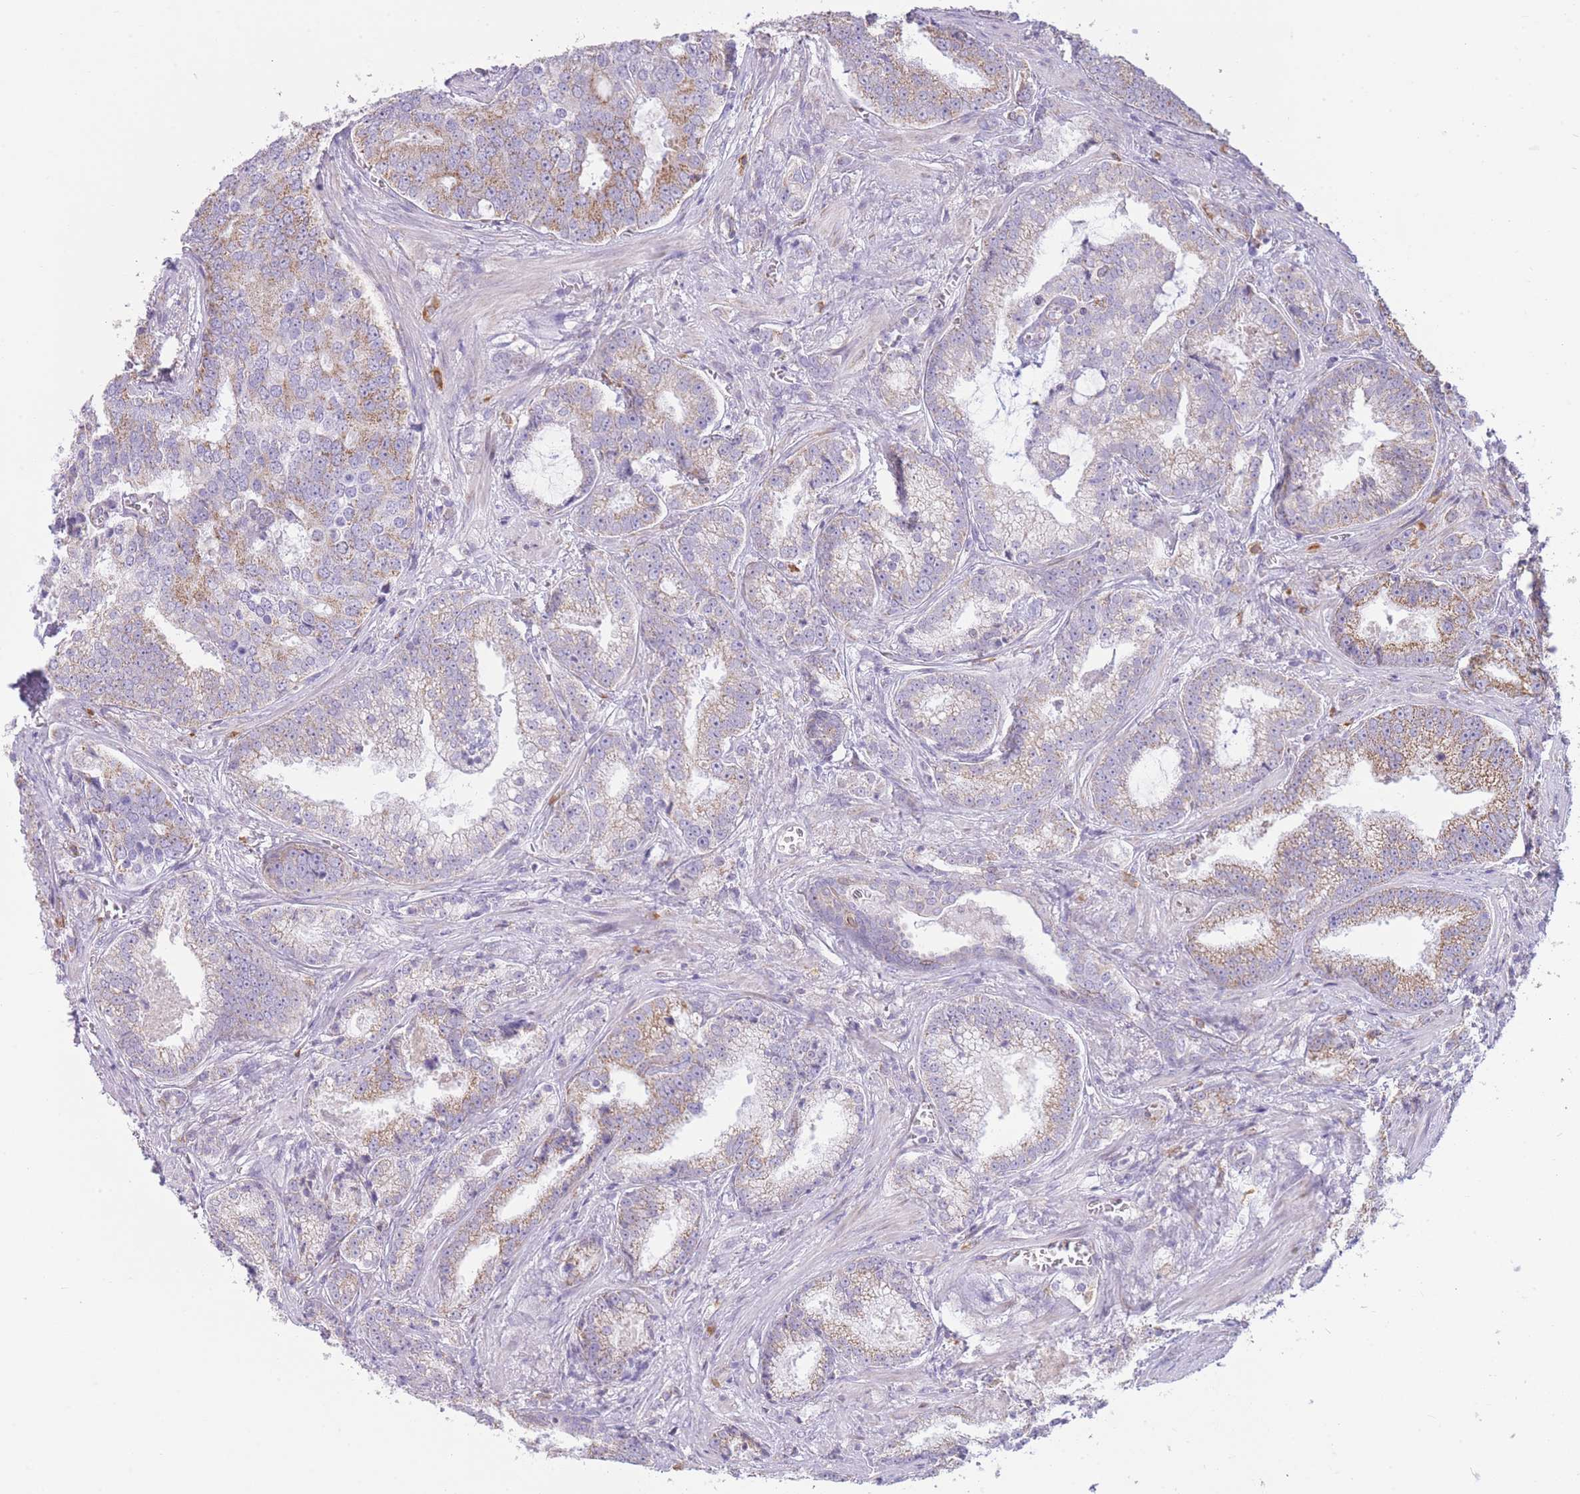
{"staining": {"intensity": "moderate", "quantity": "<25%", "location": "cytoplasmic/membranous"}, "tissue": "prostate cancer", "cell_type": "Tumor cells", "image_type": "cancer", "snomed": [{"axis": "morphology", "description": "Adenocarcinoma, High grade"}, {"axis": "topography", "description": "Prostate"}], "caption": "A histopathology image of human prostate adenocarcinoma (high-grade) stained for a protein displays moderate cytoplasmic/membranous brown staining in tumor cells. The staining was performed using DAB, with brown indicating positive protein expression. Nuclei are stained blue with hematoxylin.", "gene": "PDHA1", "patient": {"sex": "male", "age": 67}}